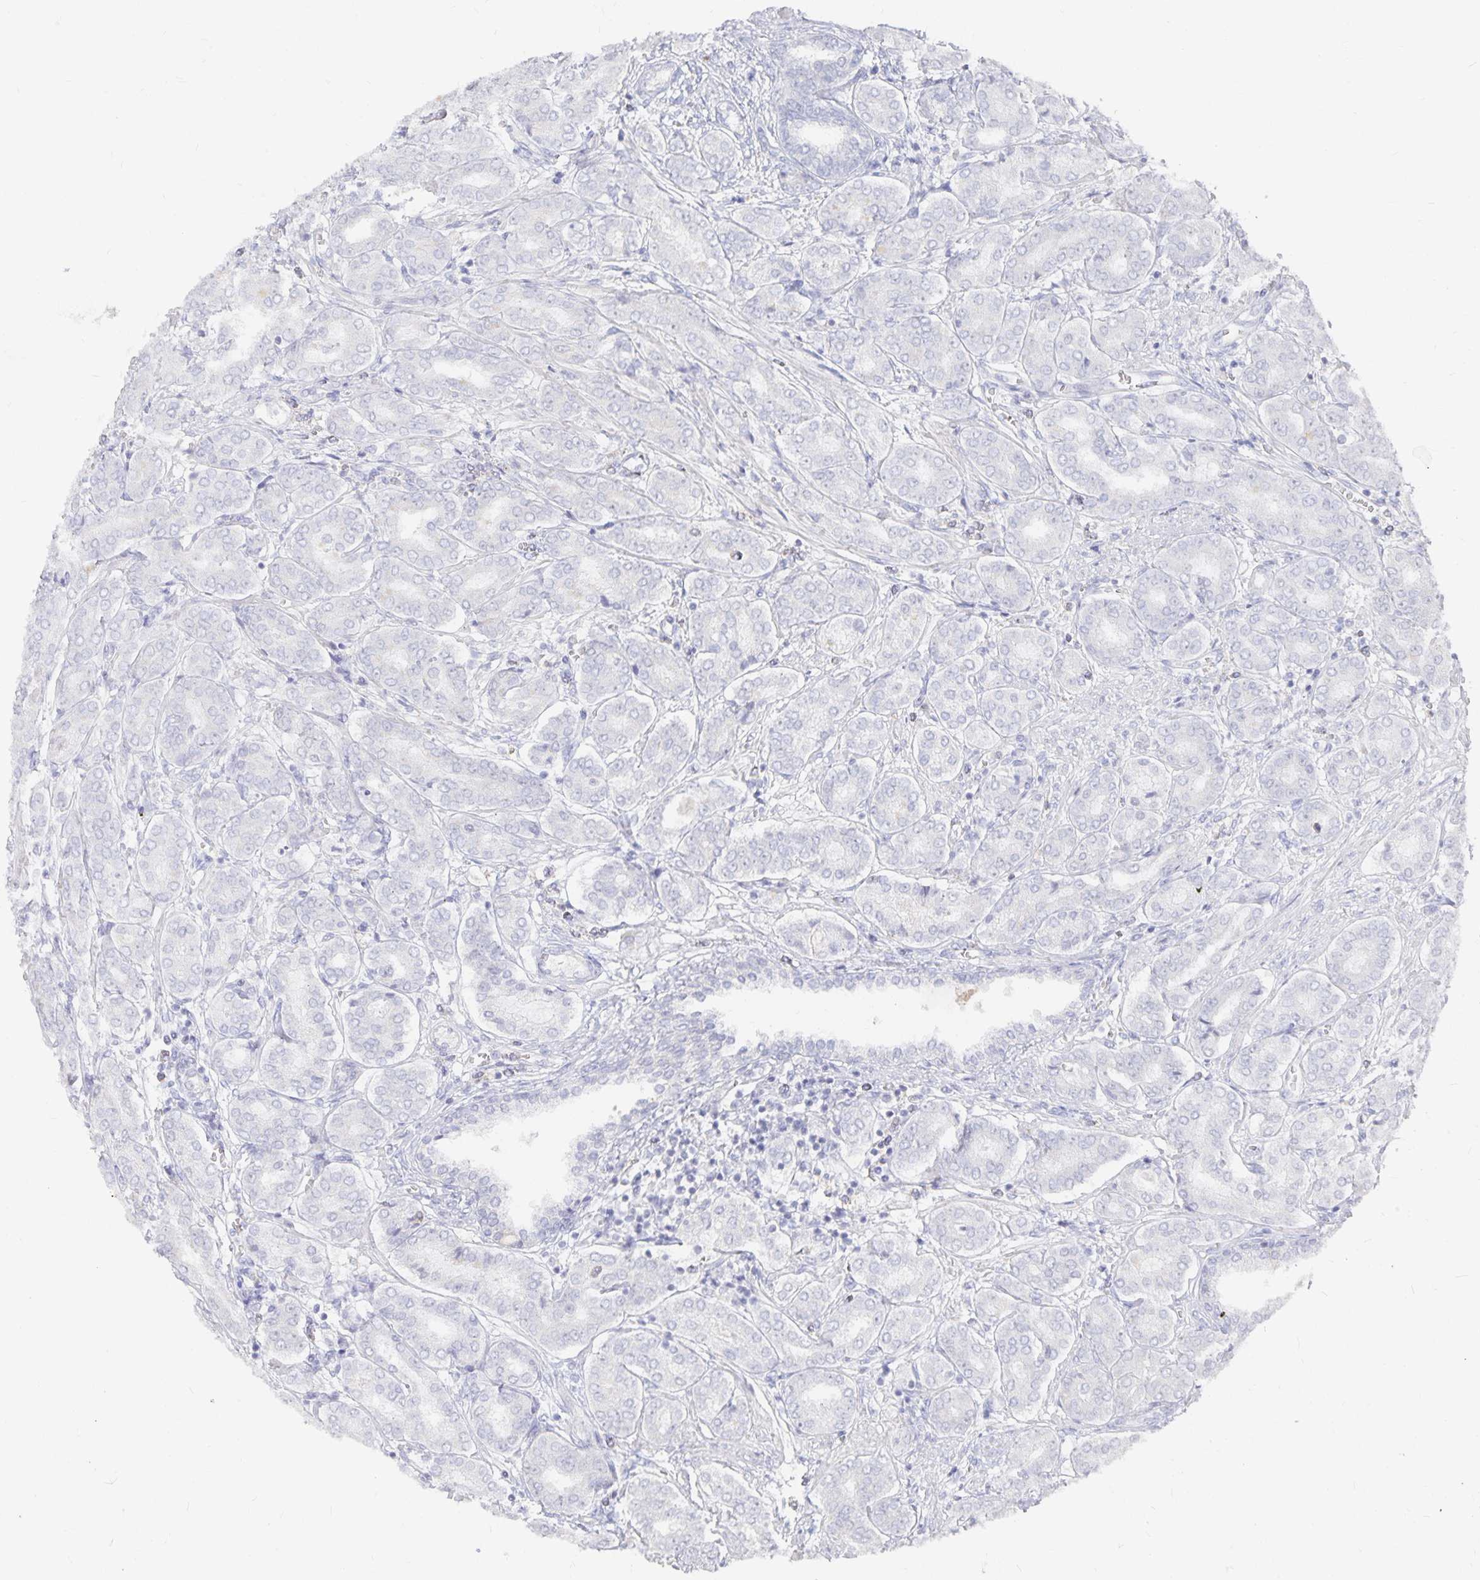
{"staining": {"intensity": "negative", "quantity": "none", "location": "none"}, "tissue": "prostate cancer", "cell_type": "Tumor cells", "image_type": "cancer", "snomed": [{"axis": "morphology", "description": "Adenocarcinoma, High grade"}, {"axis": "topography", "description": "Prostate"}], "caption": "Immunohistochemical staining of human prostate cancer (high-grade adenocarcinoma) reveals no significant expression in tumor cells.", "gene": "DNAH9", "patient": {"sex": "male", "age": 72}}